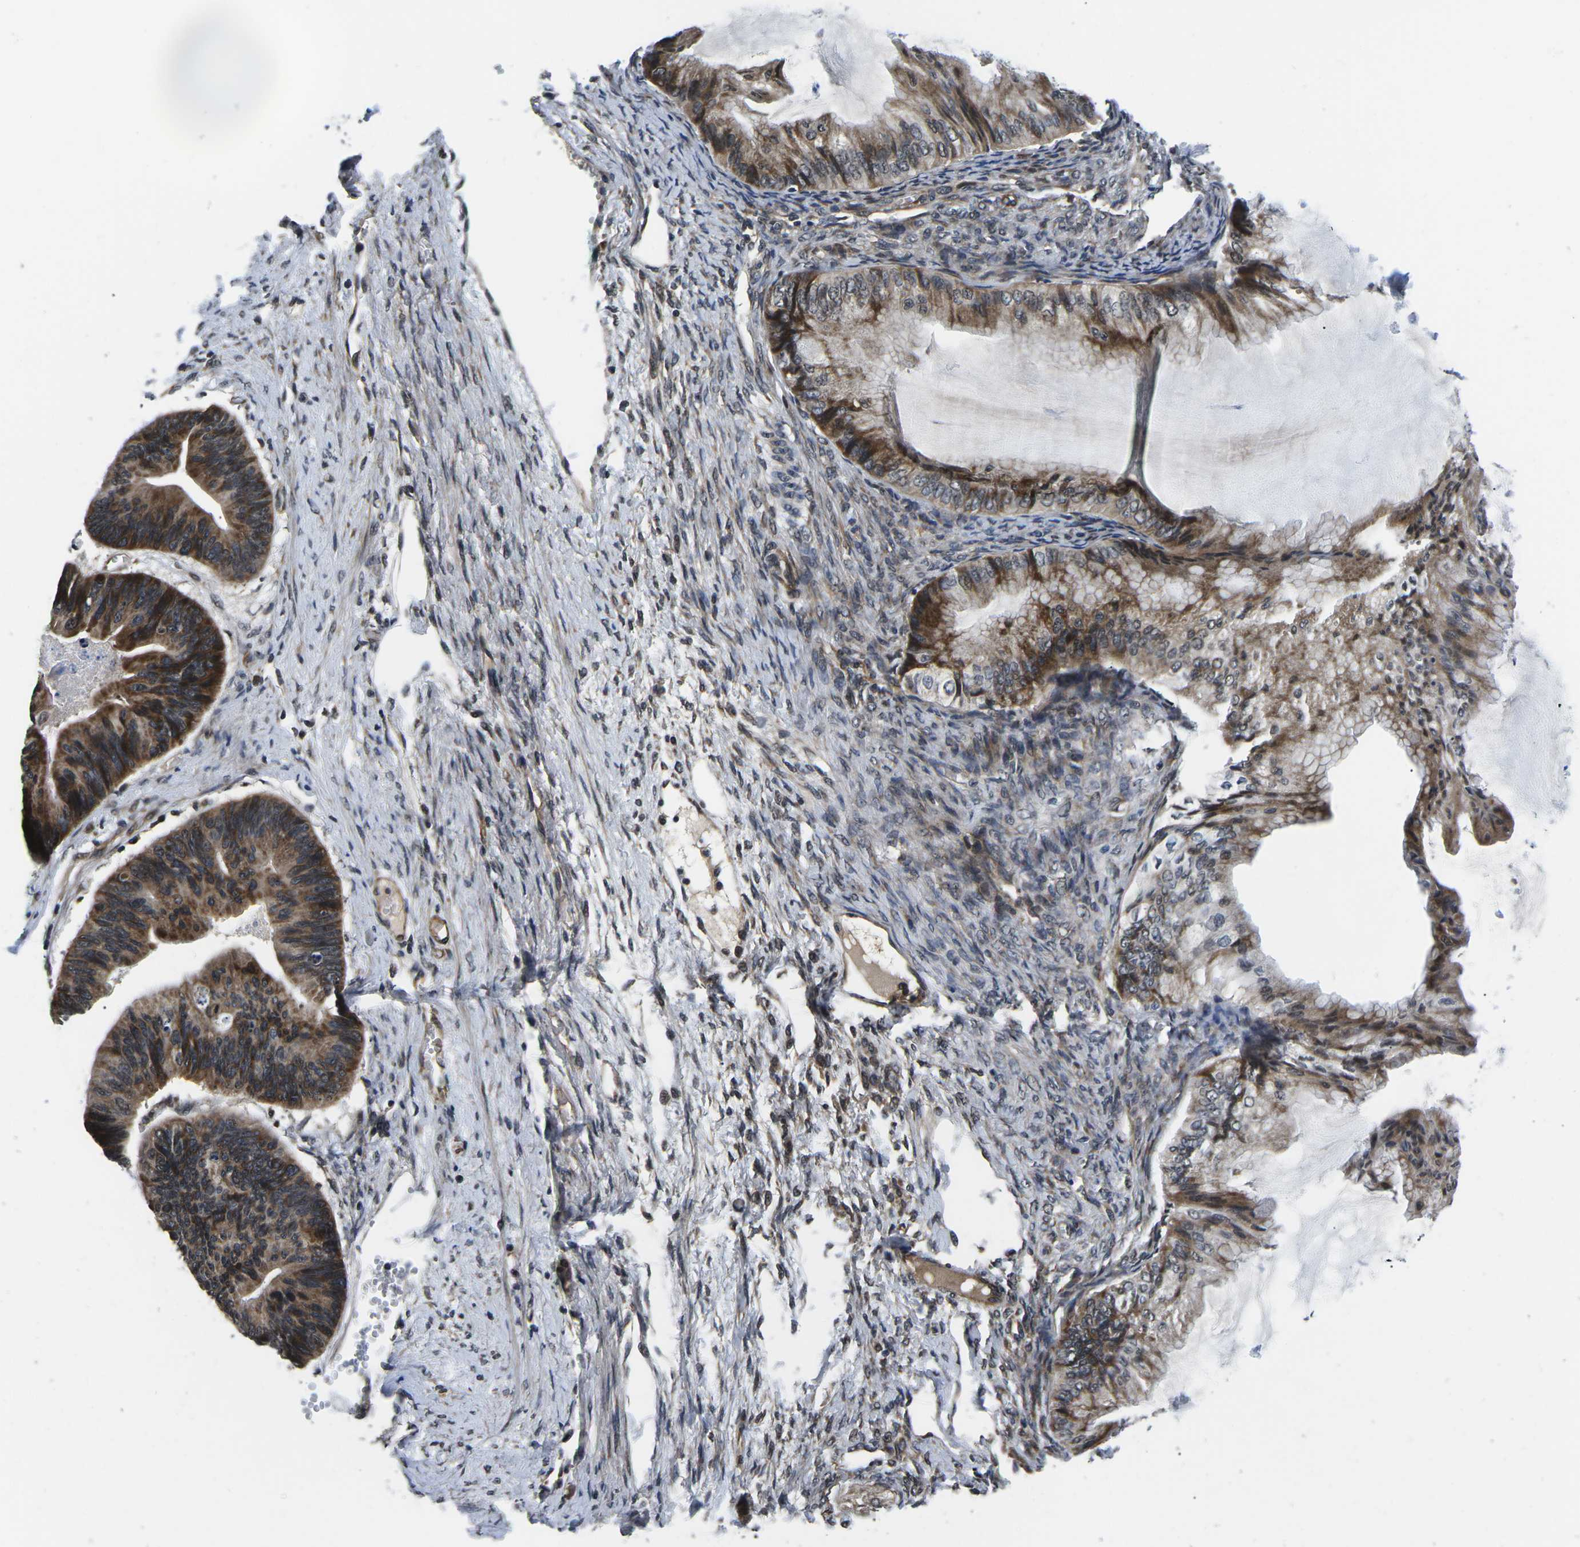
{"staining": {"intensity": "moderate", "quantity": ">75%", "location": "cytoplasmic/membranous"}, "tissue": "ovarian cancer", "cell_type": "Tumor cells", "image_type": "cancer", "snomed": [{"axis": "morphology", "description": "Cystadenocarcinoma, mucinous, NOS"}, {"axis": "topography", "description": "Ovary"}], "caption": "Tumor cells display medium levels of moderate cytoplasmic/membranous expression in about >75% of cells in ovarian cancer.", "gene": "CCNE1", "patient": {"sex": "female", "age": 61}}